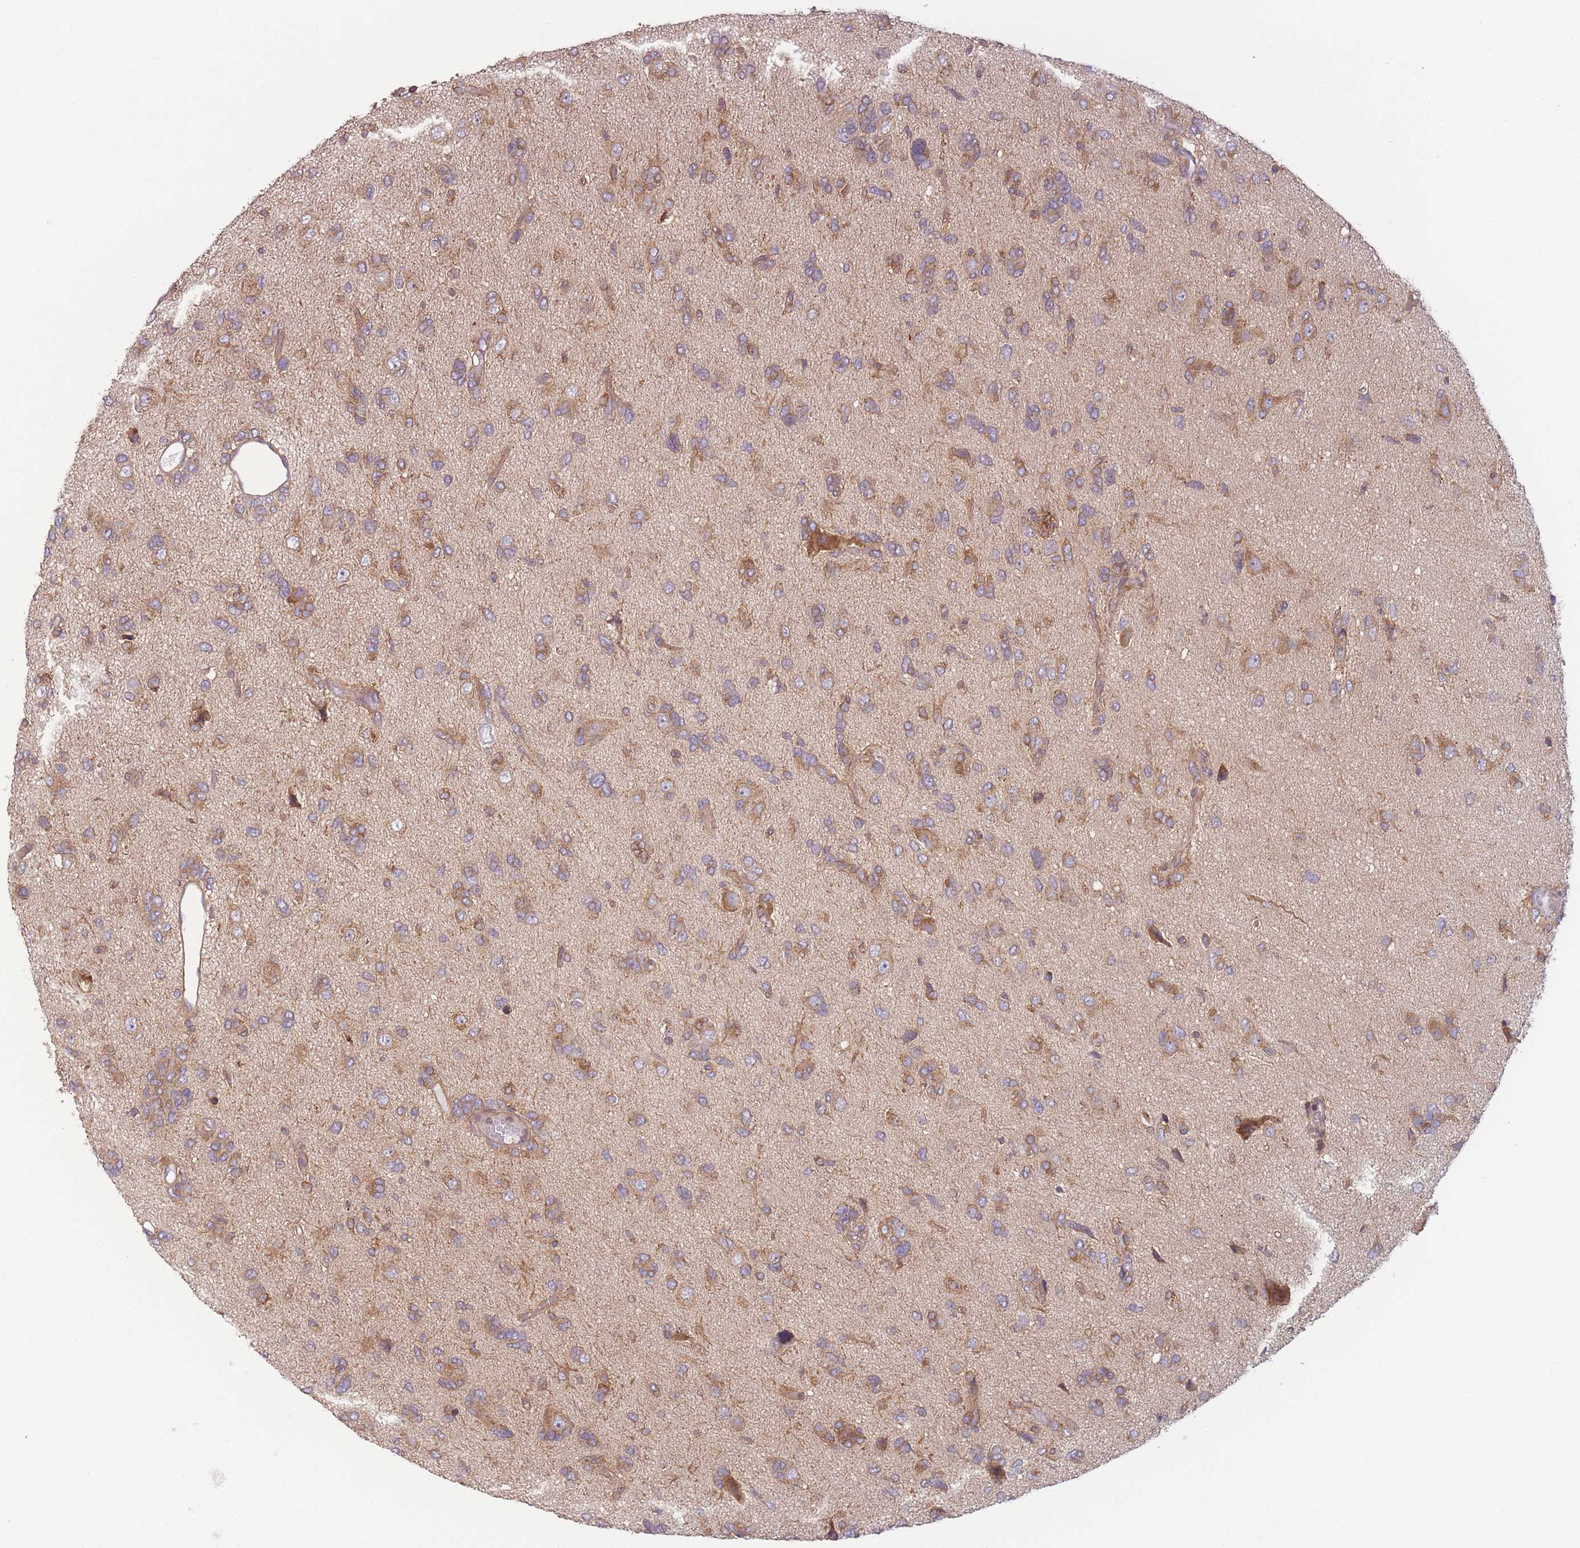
{"staining": {"intensity": "moderate", "quantity": ">75%", "location": "cytoplasmic/membranous"}, "tissue": "glioma", "cell_type": "Tumor cells", "image_type": "cancer", "snomed": [{"axis": "morphology", "description": "Glioma, malignant, High grade"}, {"axis": "topography", "description": "Brain"}], "caption": "Immunohistochemistry (IHC) histopathology image of neoplastic tissue: human malignant glioma (high-grade) stained using immunohistochemistry (IHC) exhibits medium levels of moderate protein expression localized specifically in the cytoplasmic/membranous of tumor cells, appearing as a cytoplasmic/membranous brown color.", "gene": "WASHC2A", "patient": {"sex": "female", "age": 59}}